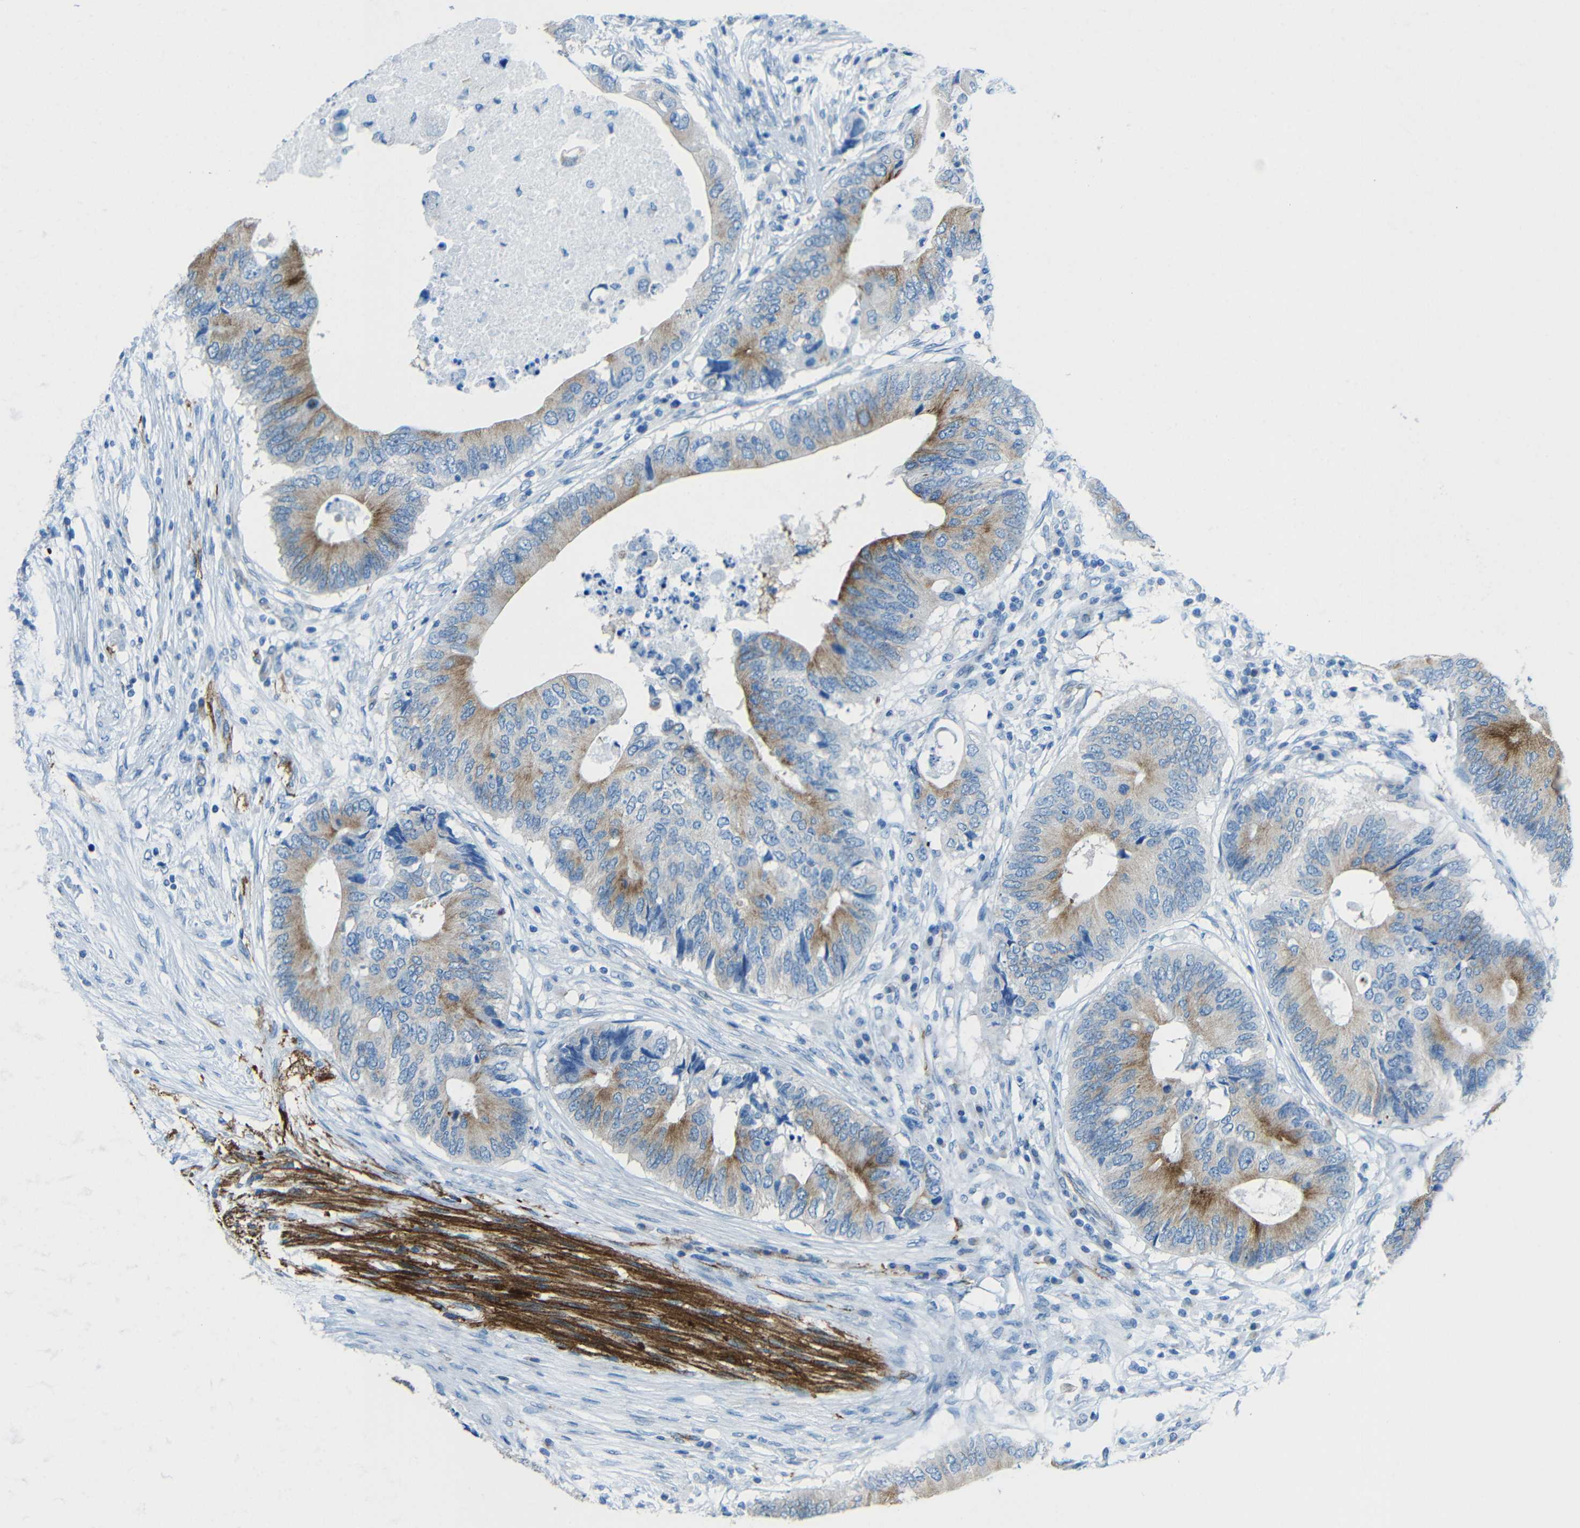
{"staining": {"intensity": "moderate", "quantity": ">75%", "location": "cytoplasmic/membranous"}, "tissue": "colorectal cancer", "cell_type": "Tumor cells", "image_type": "cancer", "snomed": [{"axis": "morphology", "description": "Adenocarcinoma, NOS"}, {"axis": "topography", "description": "Colon"}], "caption": "A brown stain labels moderate cytoplasmic/membranous positivity of a protein in colorectal cancer (adenocarcinoma) tumor cells.", "gene": "TUBB4B", "patient": {"sex": "male", "age": 71}}